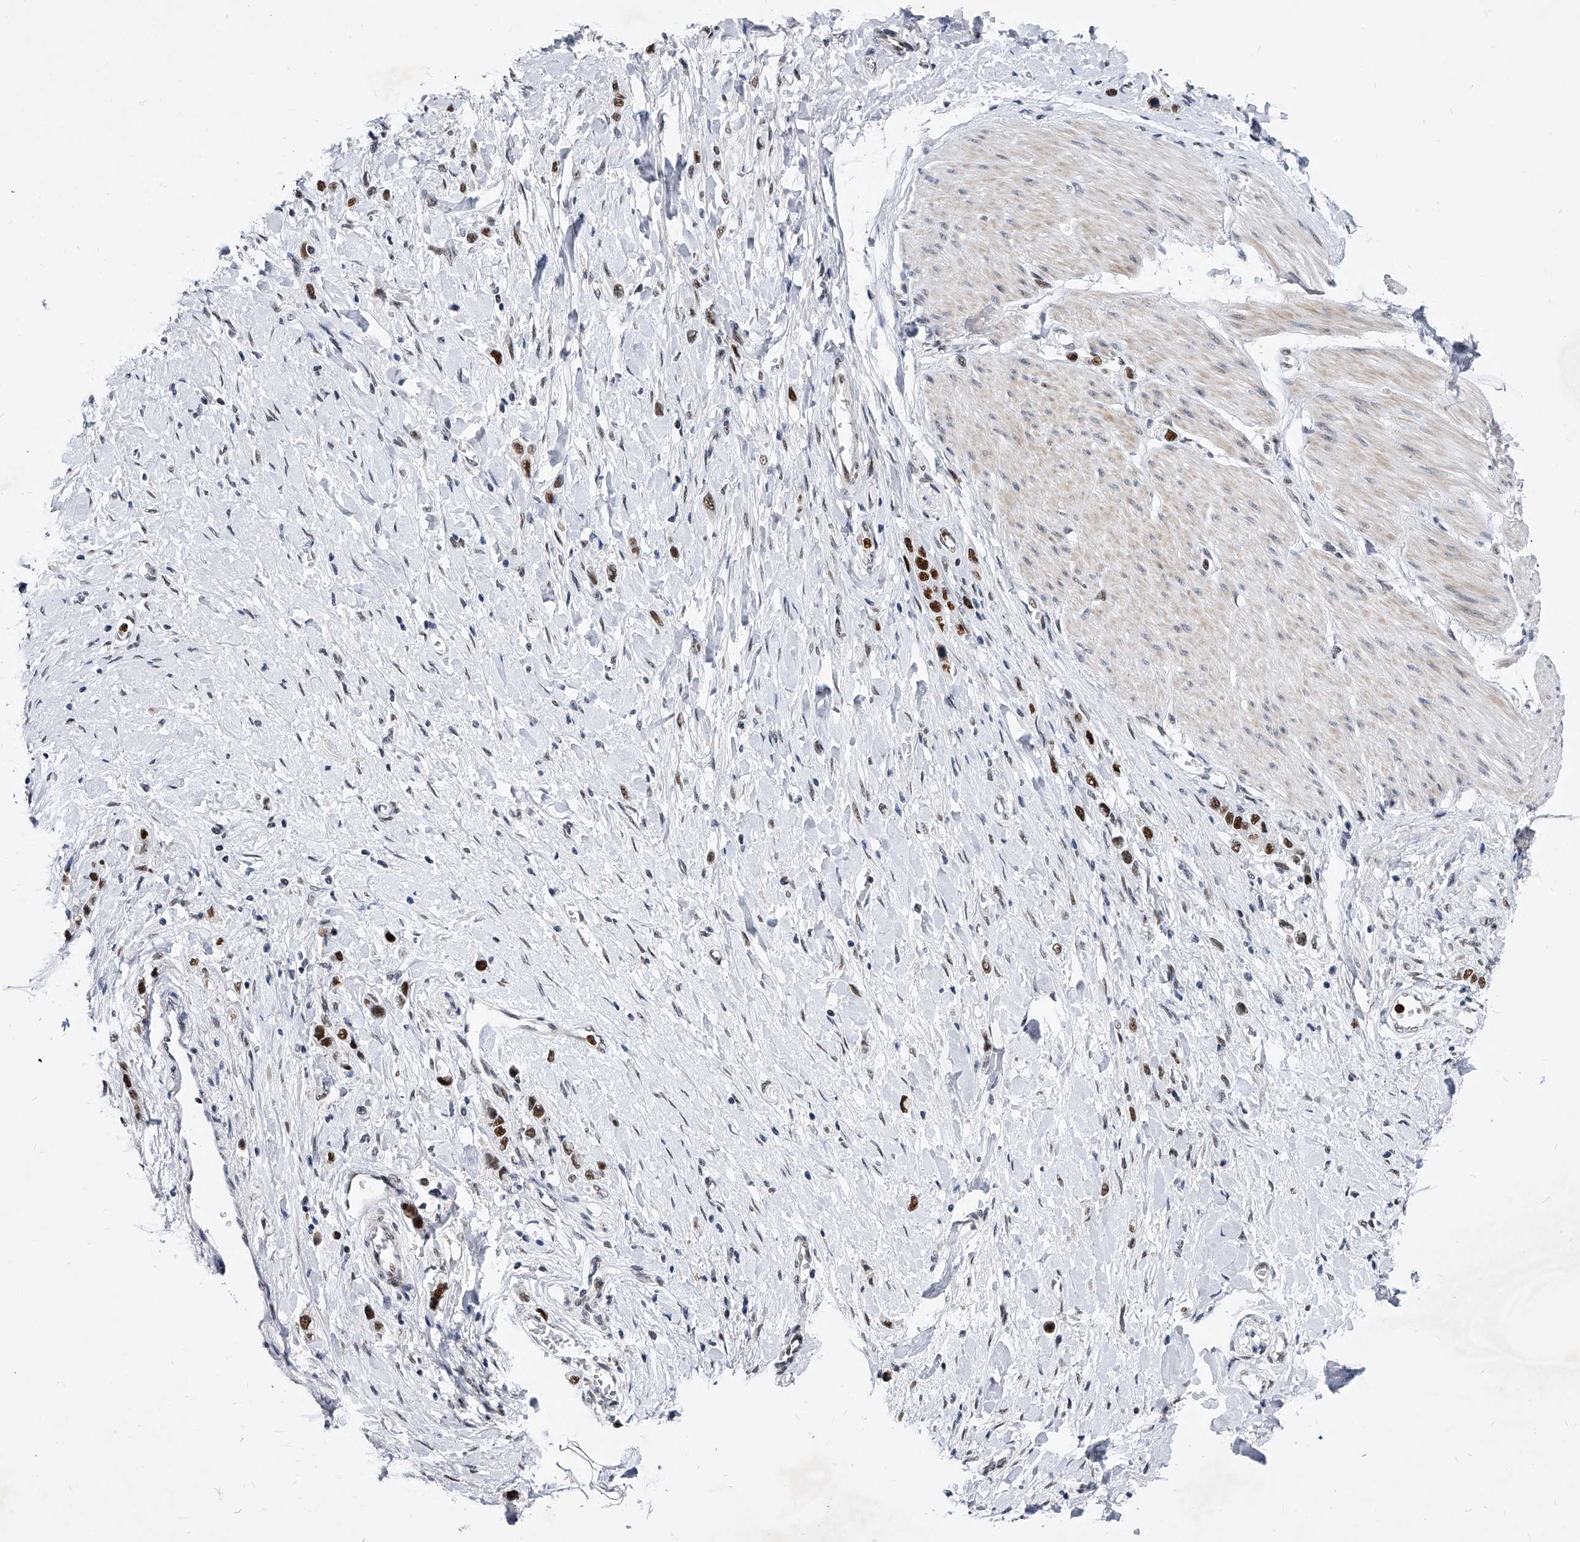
{"staining": {"intensity": "strong", "quantity": ">75%", "location": "nuclear"}, "tissue": "stomach cancer", "cell_type": "Tumor cells", "image_type": "cancer", "snomed": [{"axis": "morphology", "description": "Adenocarcinoma, NOS"}, {"axis": "topography", "description": "Stomach"}], "caption": "A micrograph of adenocarcinoma (stomach) stained for a protein exhibits strong nuclear brown staining in tumor cells. The staining was performed using DAB, with brown indicating positive protein expression. Nuclei are stained blue with hematoxylin.", "gene": "TESK2", "patient": {"sex": "female", "age": 65}}